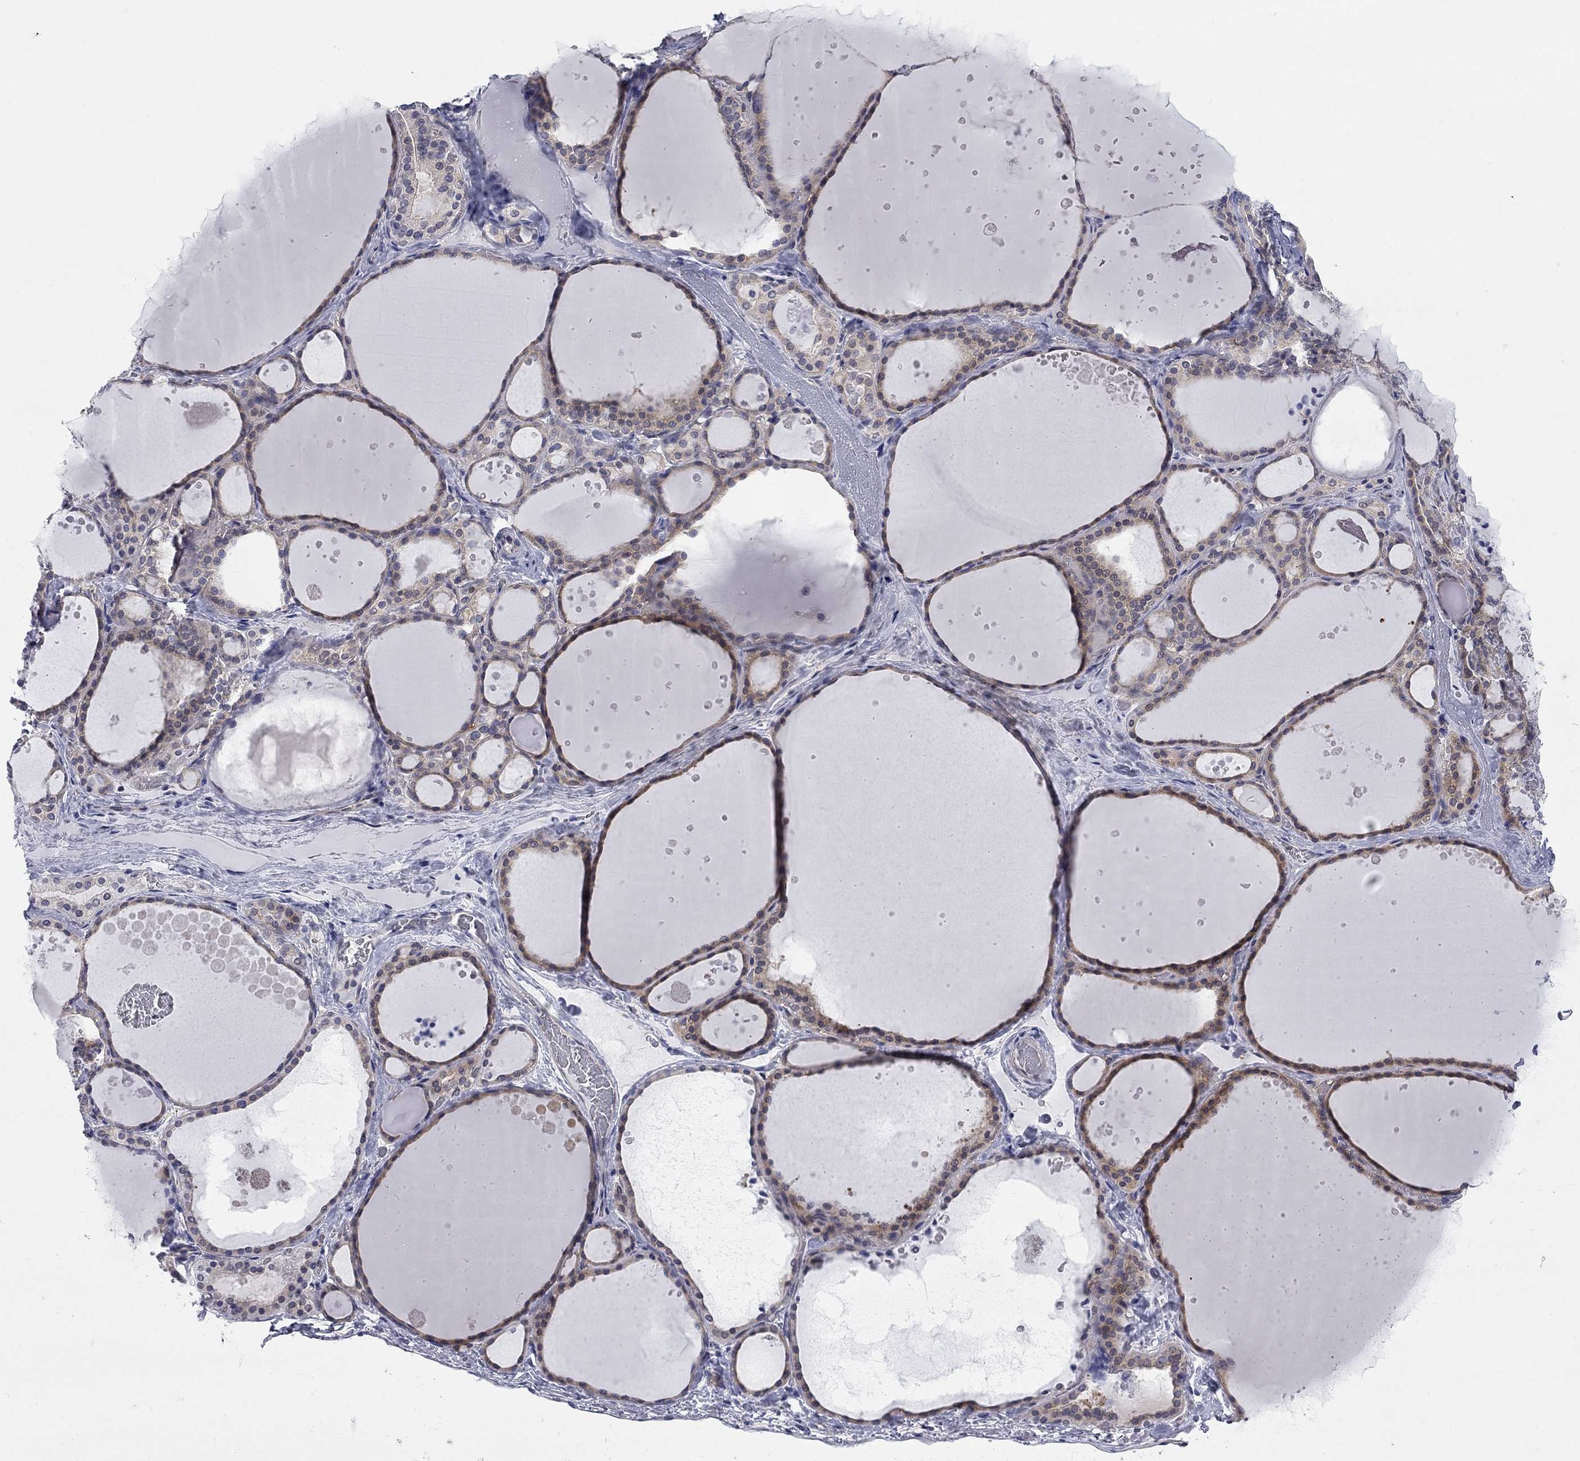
{"staining": {"intensity": "moderate", "quantity": ">75%", "location": "cytoplasmic/membranous"}, "tissue": "thyroid gland", "cell_type": "Glandular cells", "image_type": "normal", "snomed": [{"axis": "morphology", "description": "Normal tissue, NOS"}, {"axis": "topography", "description": "Thyroid gland"}], "caption": "A brown stain highlights moderate cytoplasmic/membranous positivity of a protein in glandular cells of benign thyroid gland.", "gene": "ENSG00000255639", "patient": {"sex": "male", "age": 63}}